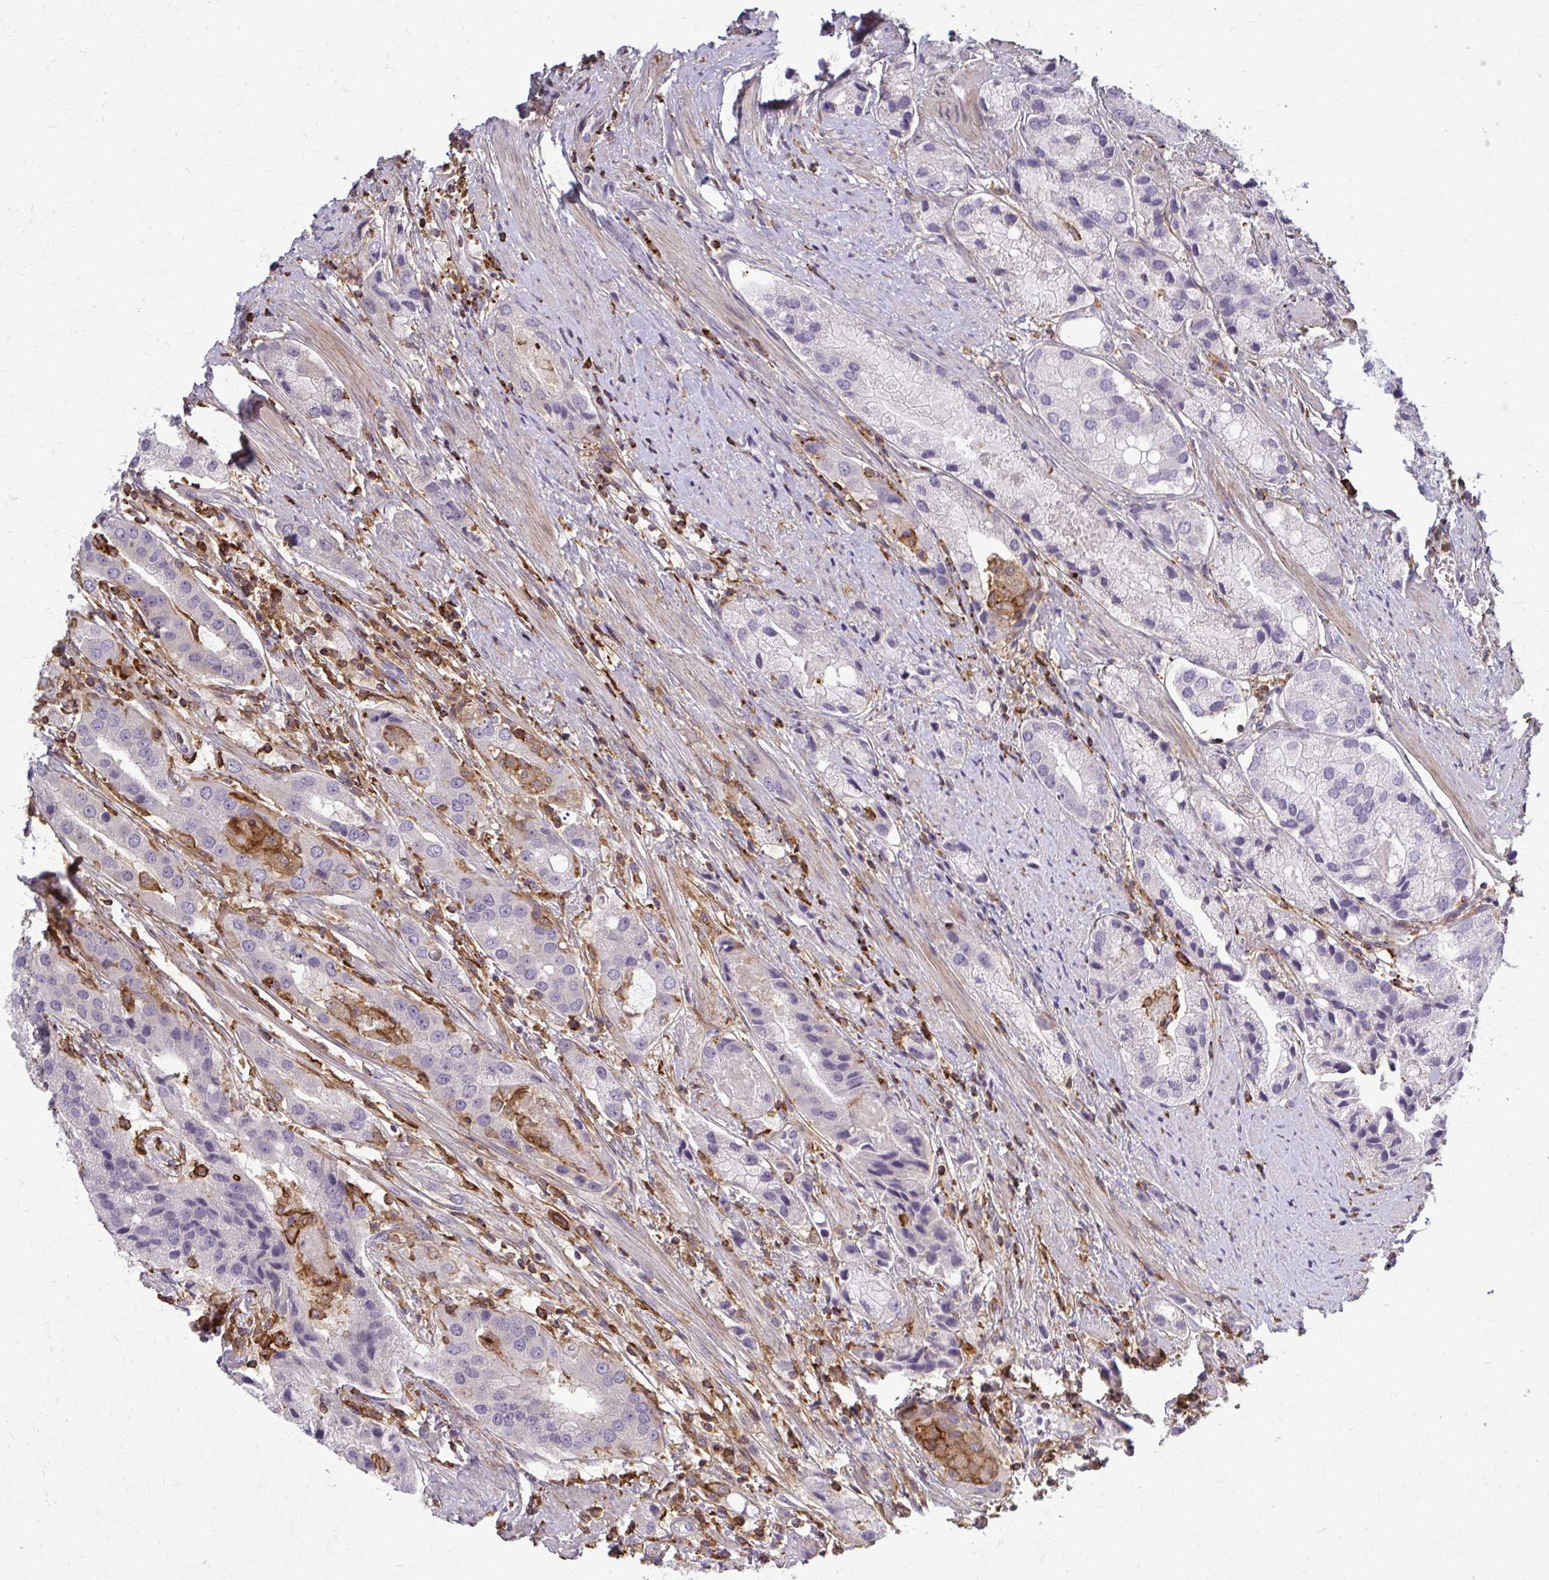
{"staining": {"intensity": "negative", "quantity": "none", "location": "none"}, "tissue": "prostate cancer", "cell_type": "Tumor cells", "image_type": "cancer", "snomed": [{"axis": "morphology", "description": "Adenocarcinoma, Low grade"}, {"axis": "topography", "description": "Prostate"}], "caption": "This is an immunohistochemistry photomicrograph of human adenocarcinoma (low-grade) (prostate). There is no positivity in tumor cells.", "gene": "AP5M1", "patient": {"sex": "male", "age": 69}}